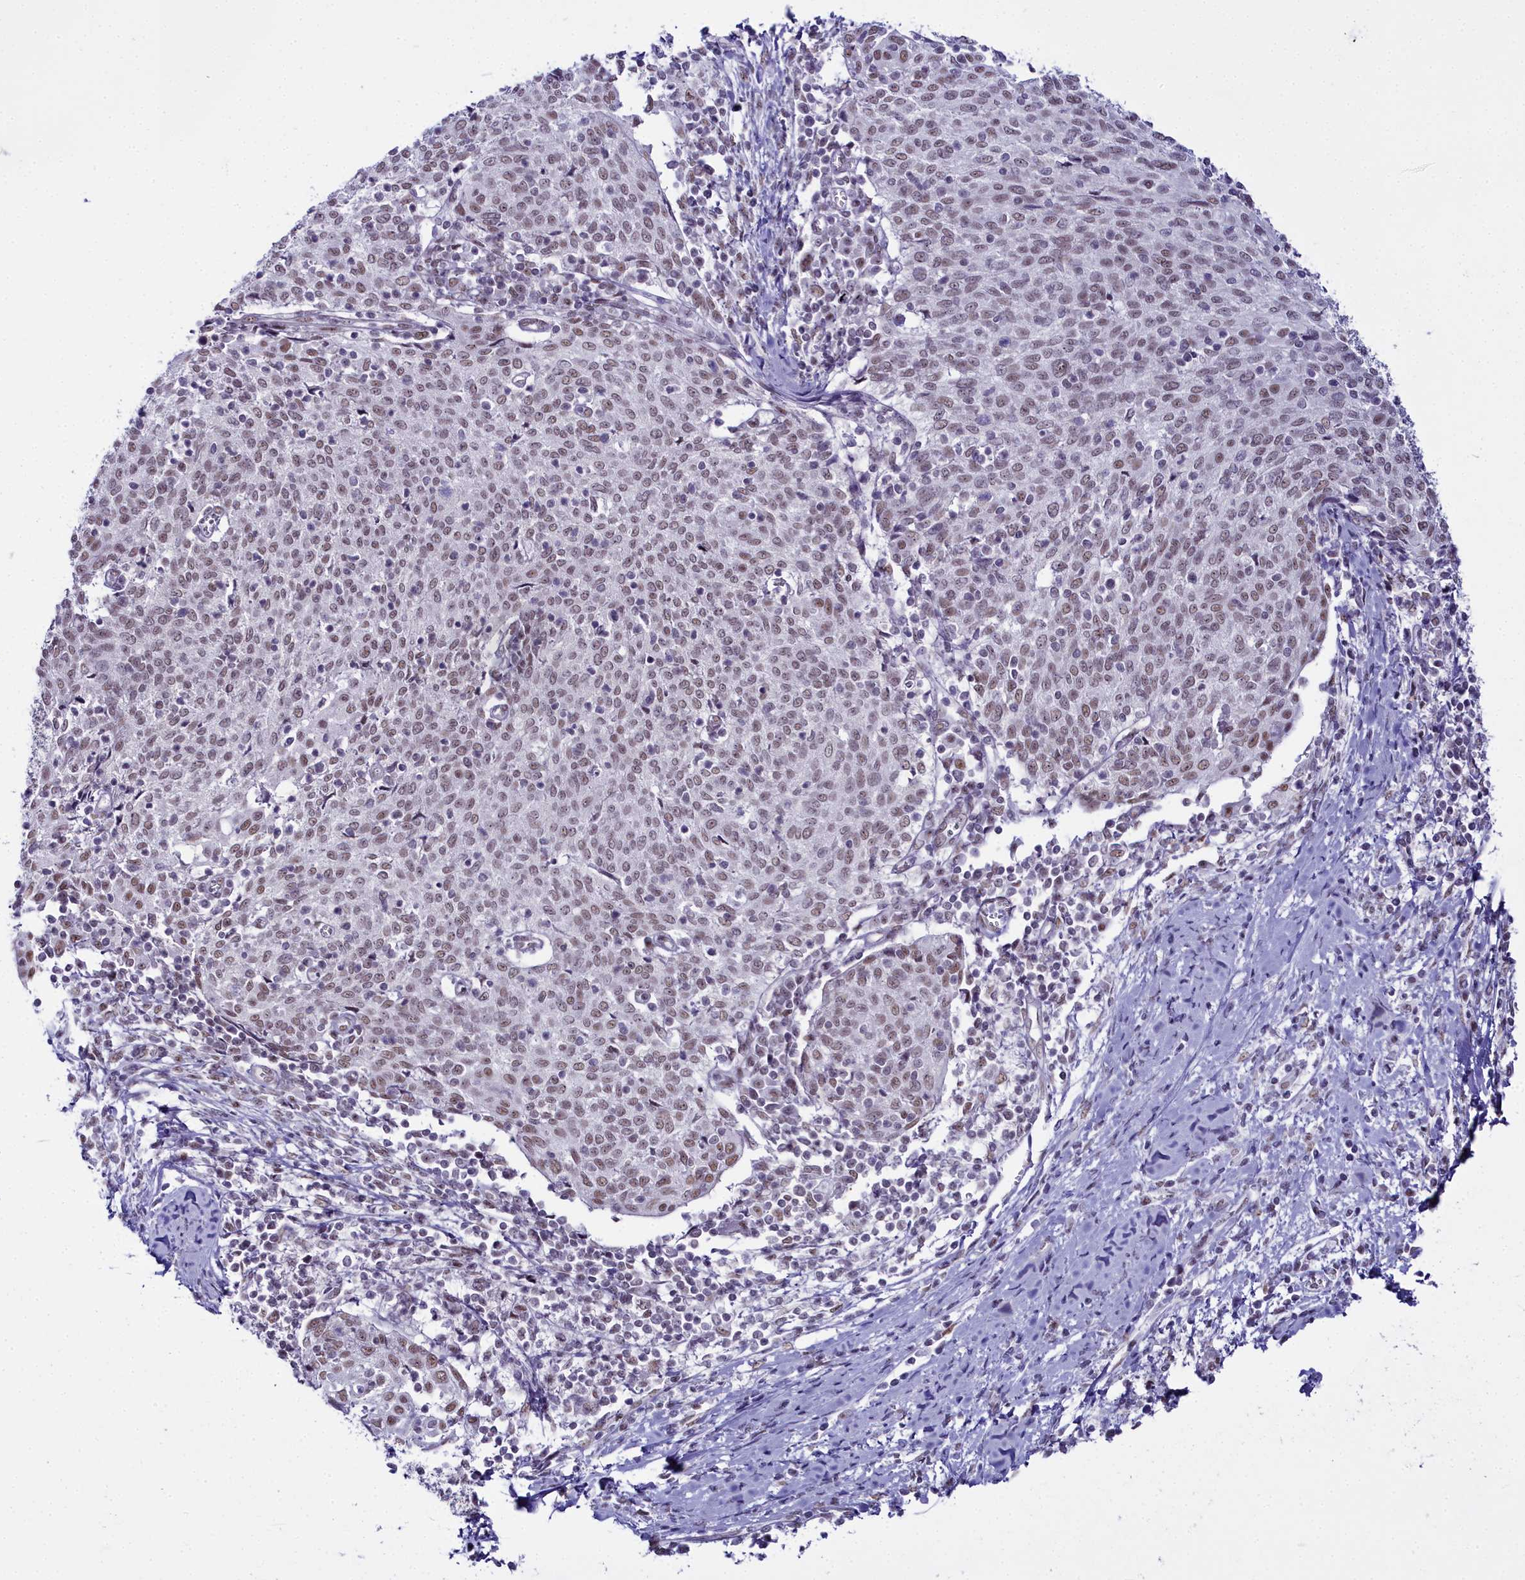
{"staining": {"intensity": "weak", "quantity": ">75%", "location": "nuclear"}, "tissue": "cervical cancer", "cell_type": "Tumor cells", "image_type": "cancer", "snomed": [{"axis": "morphology", "description": "Squamous cell carcinoma, NOS"}, {"axis": "topography", "description": "Cervix"}], "caption": "High-magnification brightfield microscopy of squamous cell carcinoma (cervical) stained with DAB (brown) and counterstained with hematoxylin (blue). tumor cells exhibit weak nuclear expression is identified in approximately>75% of cells. (IHC, brightfield microscopy, high magnification).", "gene": "RBM12", "patient": {"sex": "female", "age": 52}}